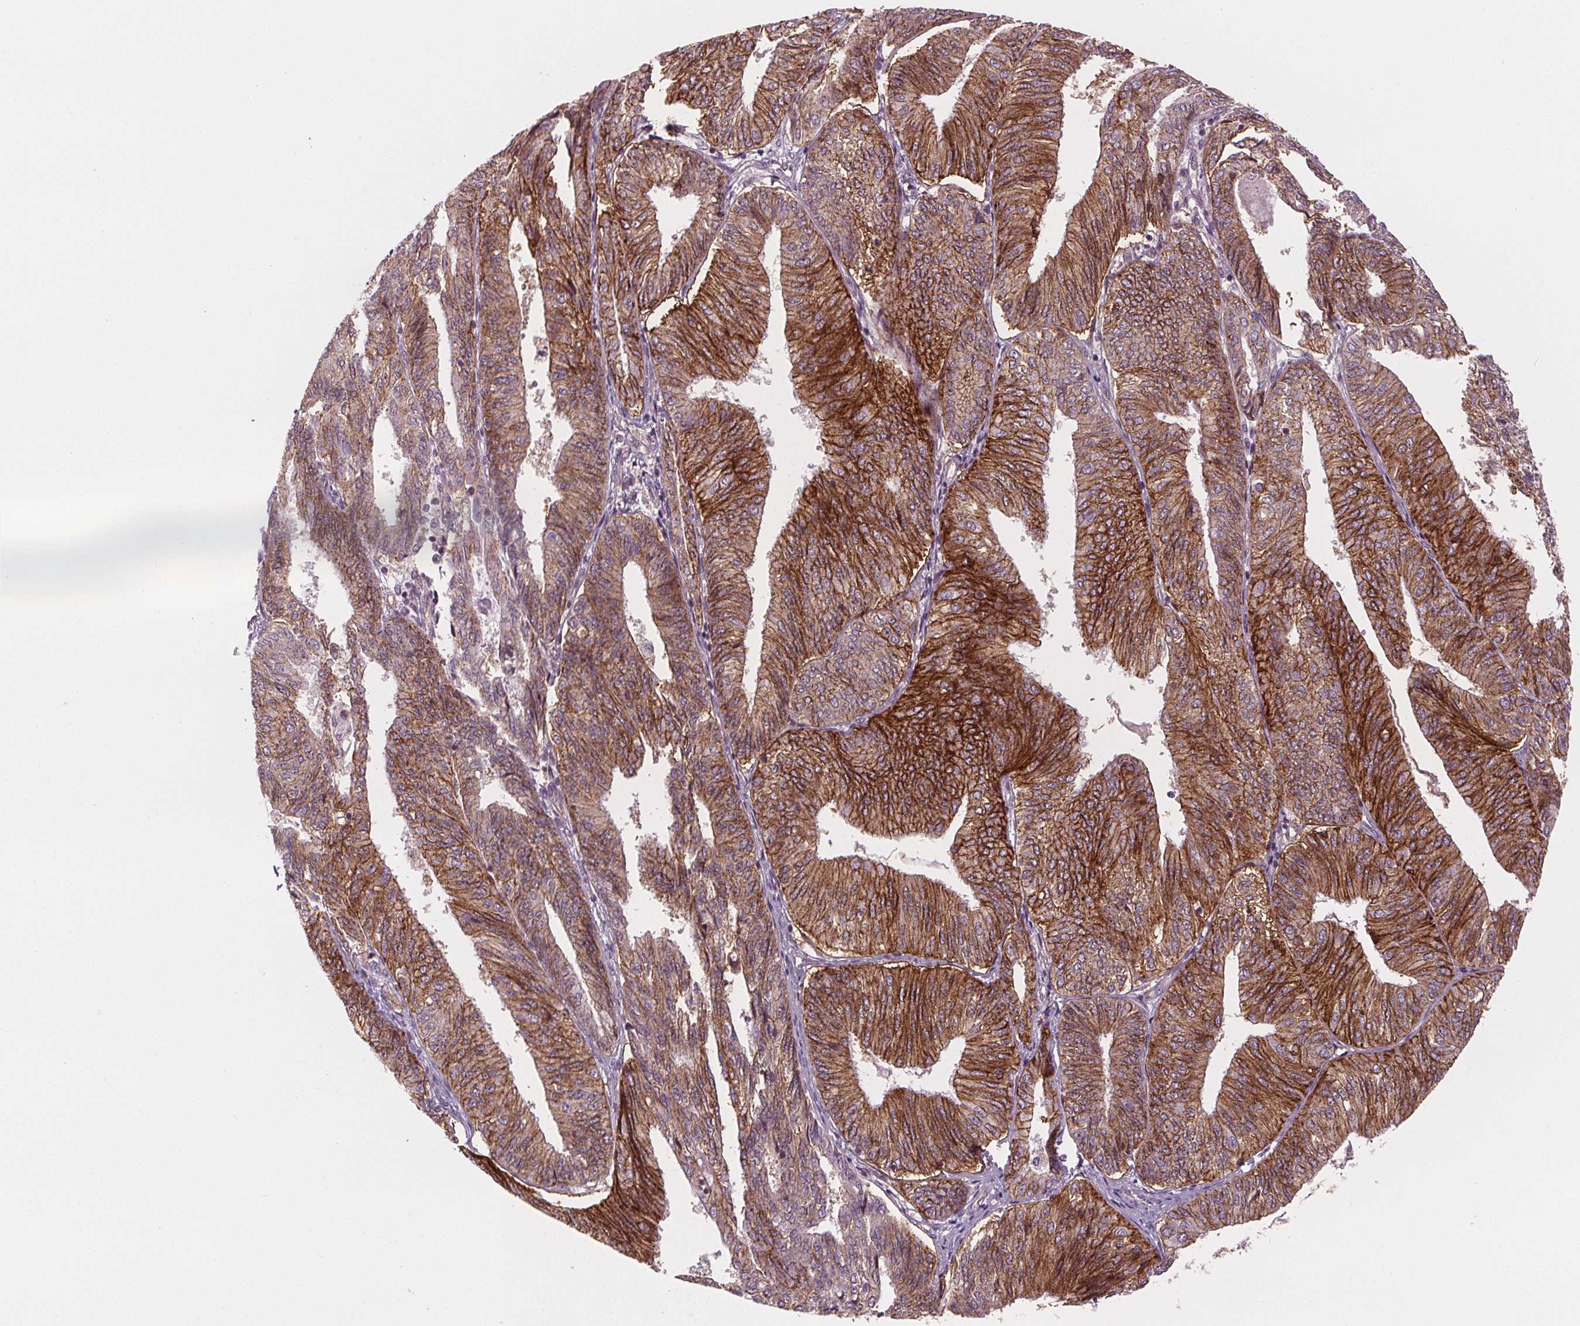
{"staining": {"intensity": "moderate", "quantity": ">75%", "location": "cytoplasmic/membranous"}, "tissue": "endometrial cancer", "cell_type": "Tumor cells", "image_type": "cancer", "snomed": [{"axis": "morphology", "description": "Adenocarcinoma, NOS"}, {"axis": "topography", "description": "Endometrium"}], "caption": "There is medium levels of moderate cytoplasmic/membranous positivity in tumor cells of endometrial cancer, as demonstrated by immunohistochemical staining (brown color).", "gene": "ATP1A1", "patient": {"sex": "female", "age": 58}}